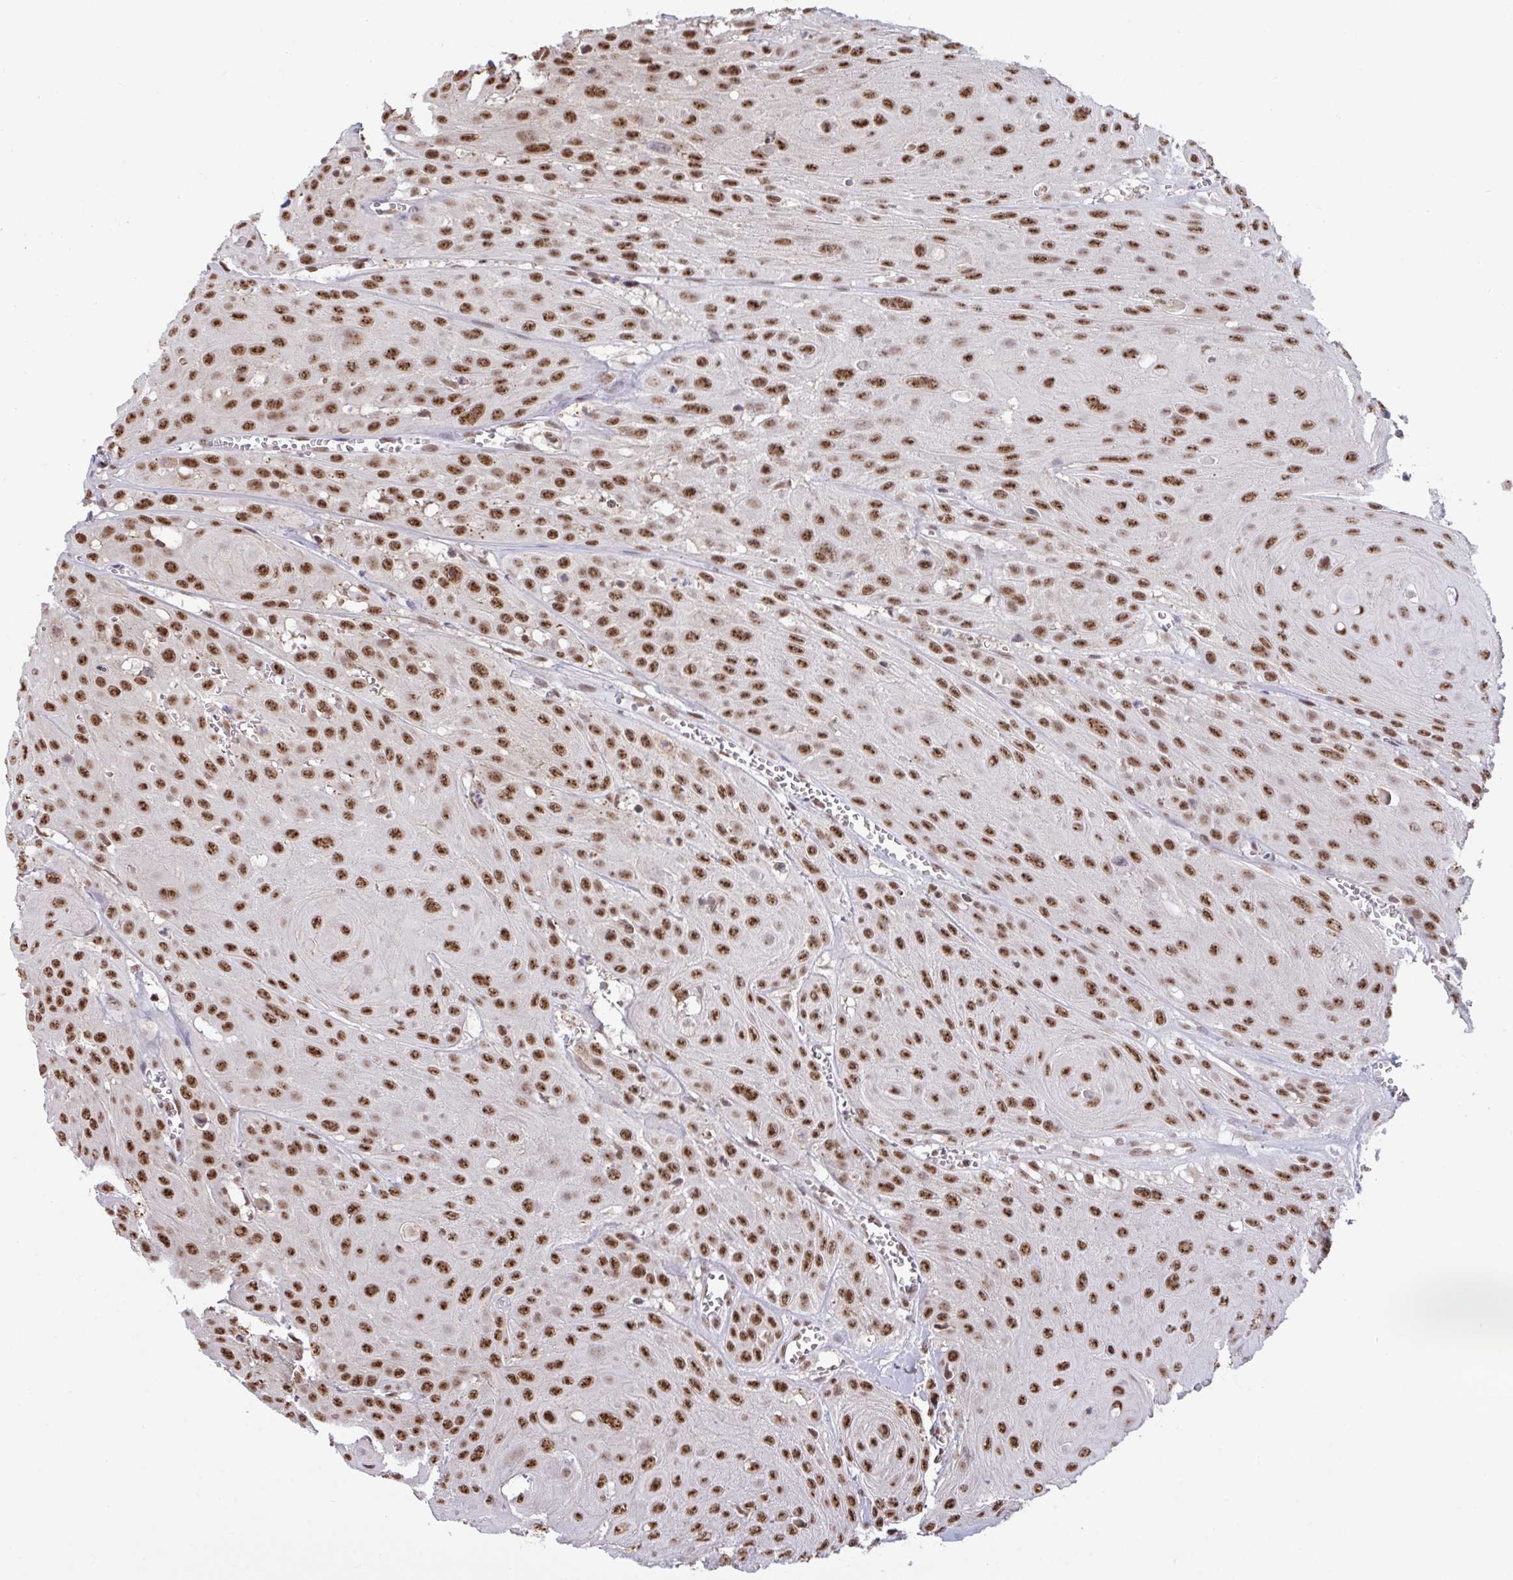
{"staining": {"intensity": "strong", "quantity": ">75%", "location": "nuclear"}, "tissue": "head and neck cancer", "cell_type": "Tumor cells", "image_type": "cancer", "snomed": [{"axis": "morphology", "description": "Squamous cell carcinoma, NOS"}, {"axis": "topography", "description": "Oral tissue"}, {"axis": "topography", "description": "Head-Neck"}], "caption": "The image shows staining of head and neck cancer (squamous cell carcinoma), revealing strong nuclear protein staining (brown color) within tumor cells.", "gene": "PUF60", "patient": {"sex": "male", "age": 81}}